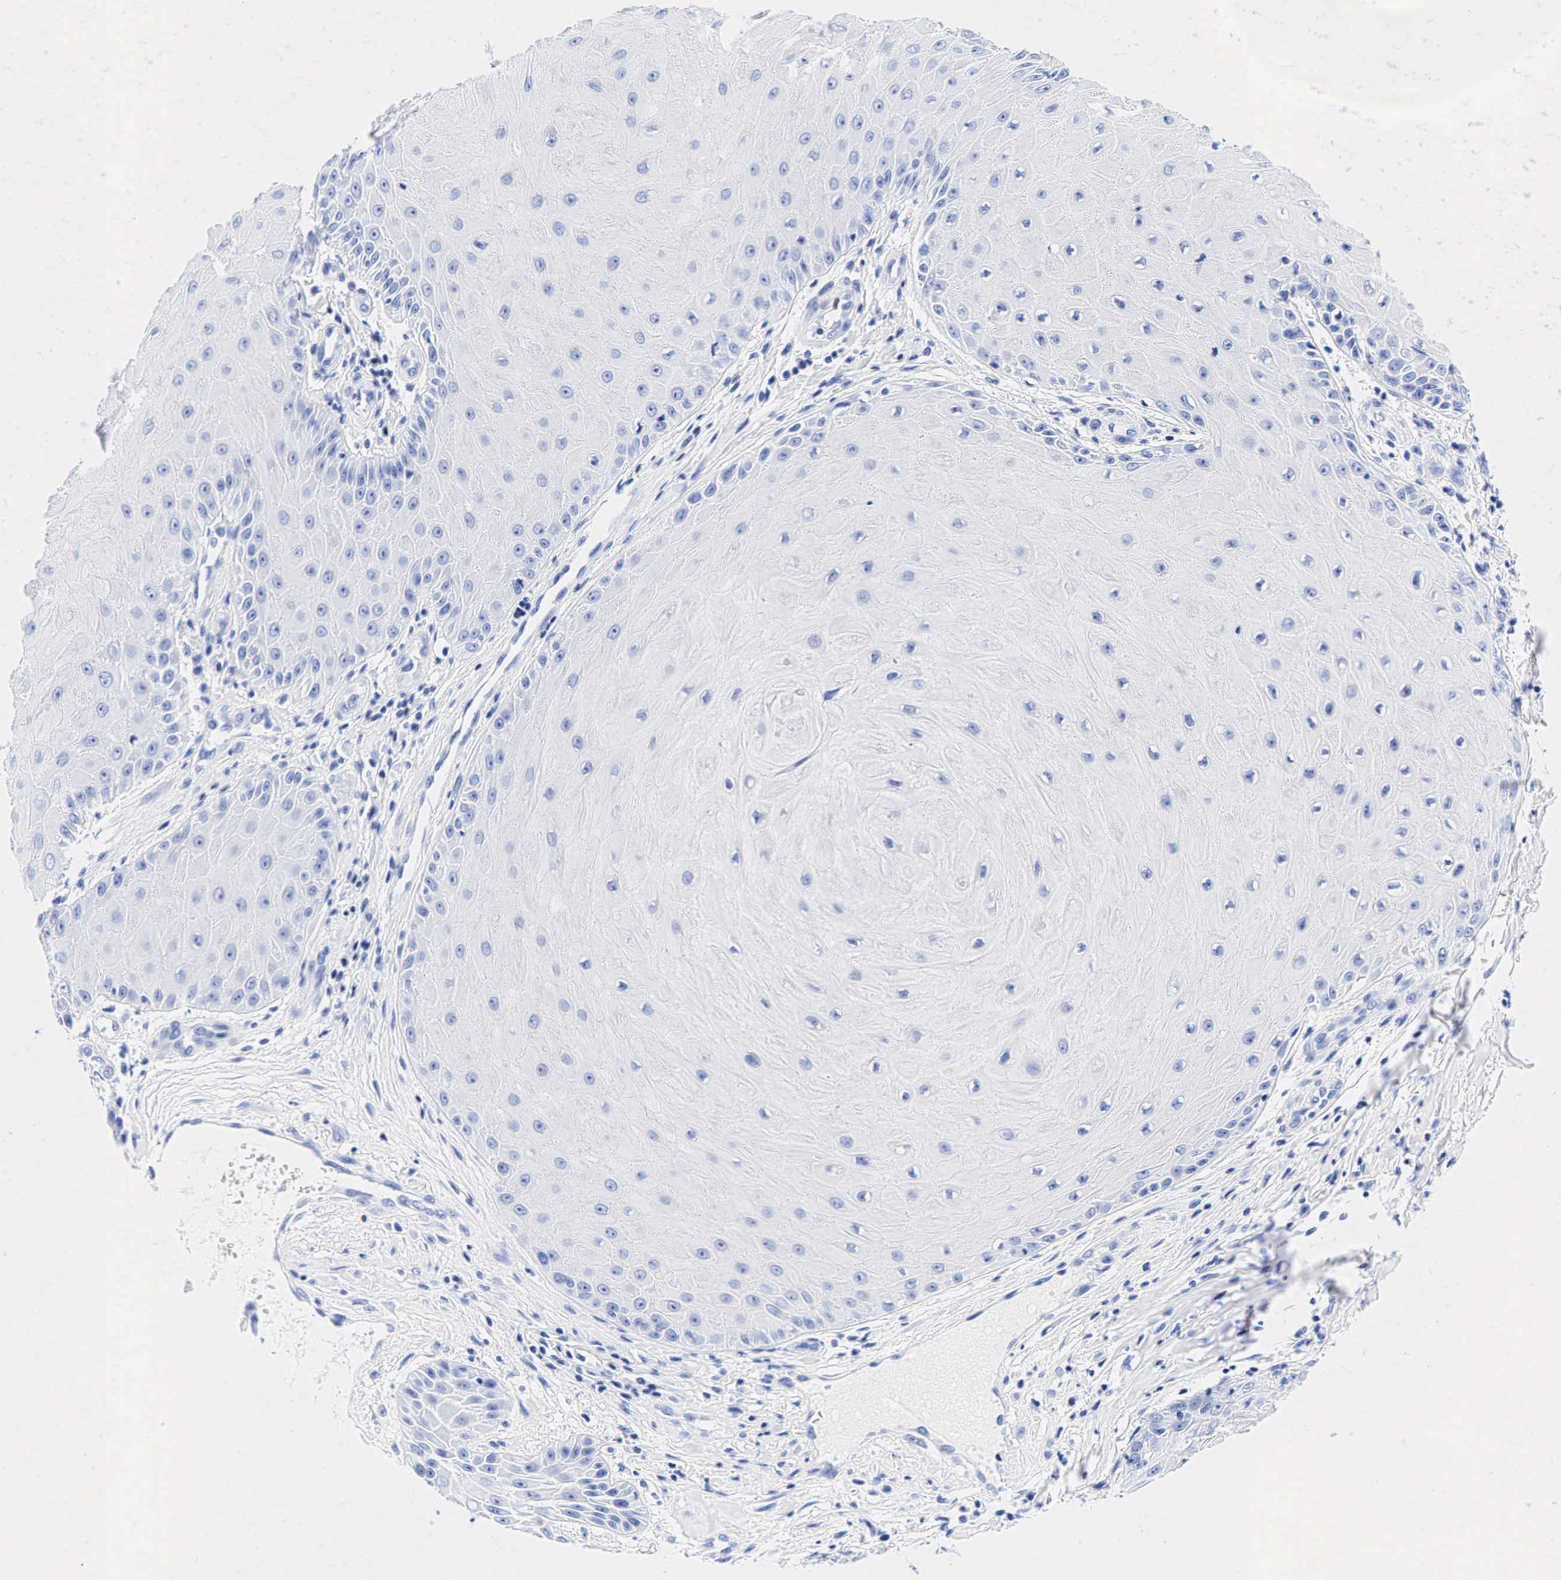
{"staining": {"intensity": "negative", "quantity": "none", "location": "none"}, "tissue": "skin cancer", "cell_type": "Tumor cells", "image_type": "cancer", "snomed": [{"axis": "morphology", "description": "Squamous cell carcinoma, NOS"}, {"axis": "topography", "description": "Skin"}], "caption": "Tumor cells show no significant positivity in skin squamous cell carcinoma.", "gene": "ESR1", "patient": {"sex": "male", "age": 57}}